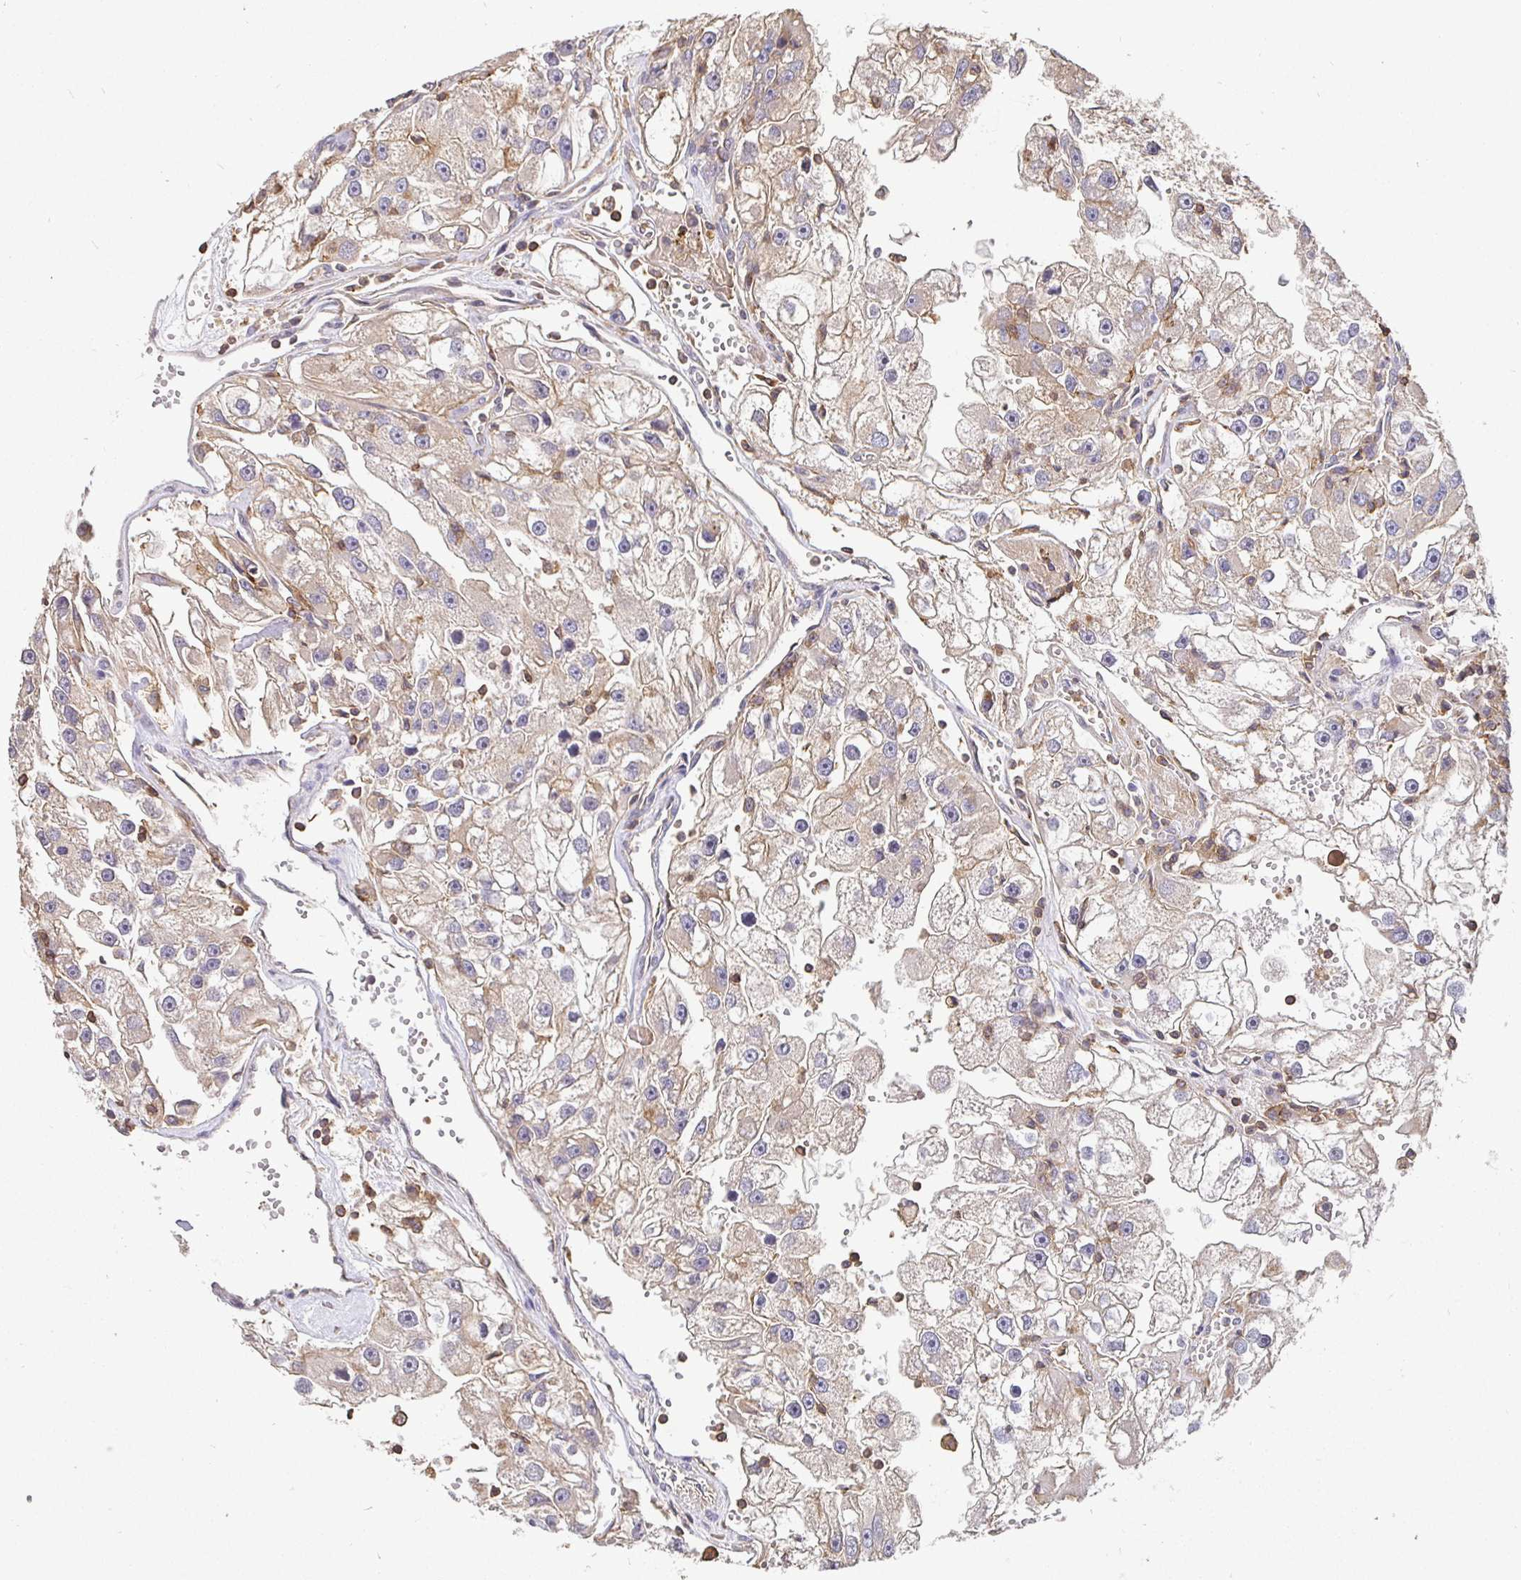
{"staining": {"intensity": "weak", "quantity": "25%-75%", "location": "cytoplasmic/membranous"}, "tissue": "renal cancer", "cell_type": "Tumor cells", "image_type": "cancer", "snomed": [{"axis": "morphology", "description": "Adenocarcinoma, NOS"}, {"axis": "topography", "description": "Kidney"}], "caption": "Immunohistochemistry (IHC) (DAB (3,3'-diaminobenzidine)) staining of human adenocarcinoma (renal) exhibits weak cytoplasmic/membranous protein positivity in approximately 25%-75% of tumor cells. The staining was performed using DAB, with brown indicating positive protein expression. Nuclei are stained blue with hematoxylin.", "gene": "C1QTNF7", "patient": {"sex": "male", "age": 63}}